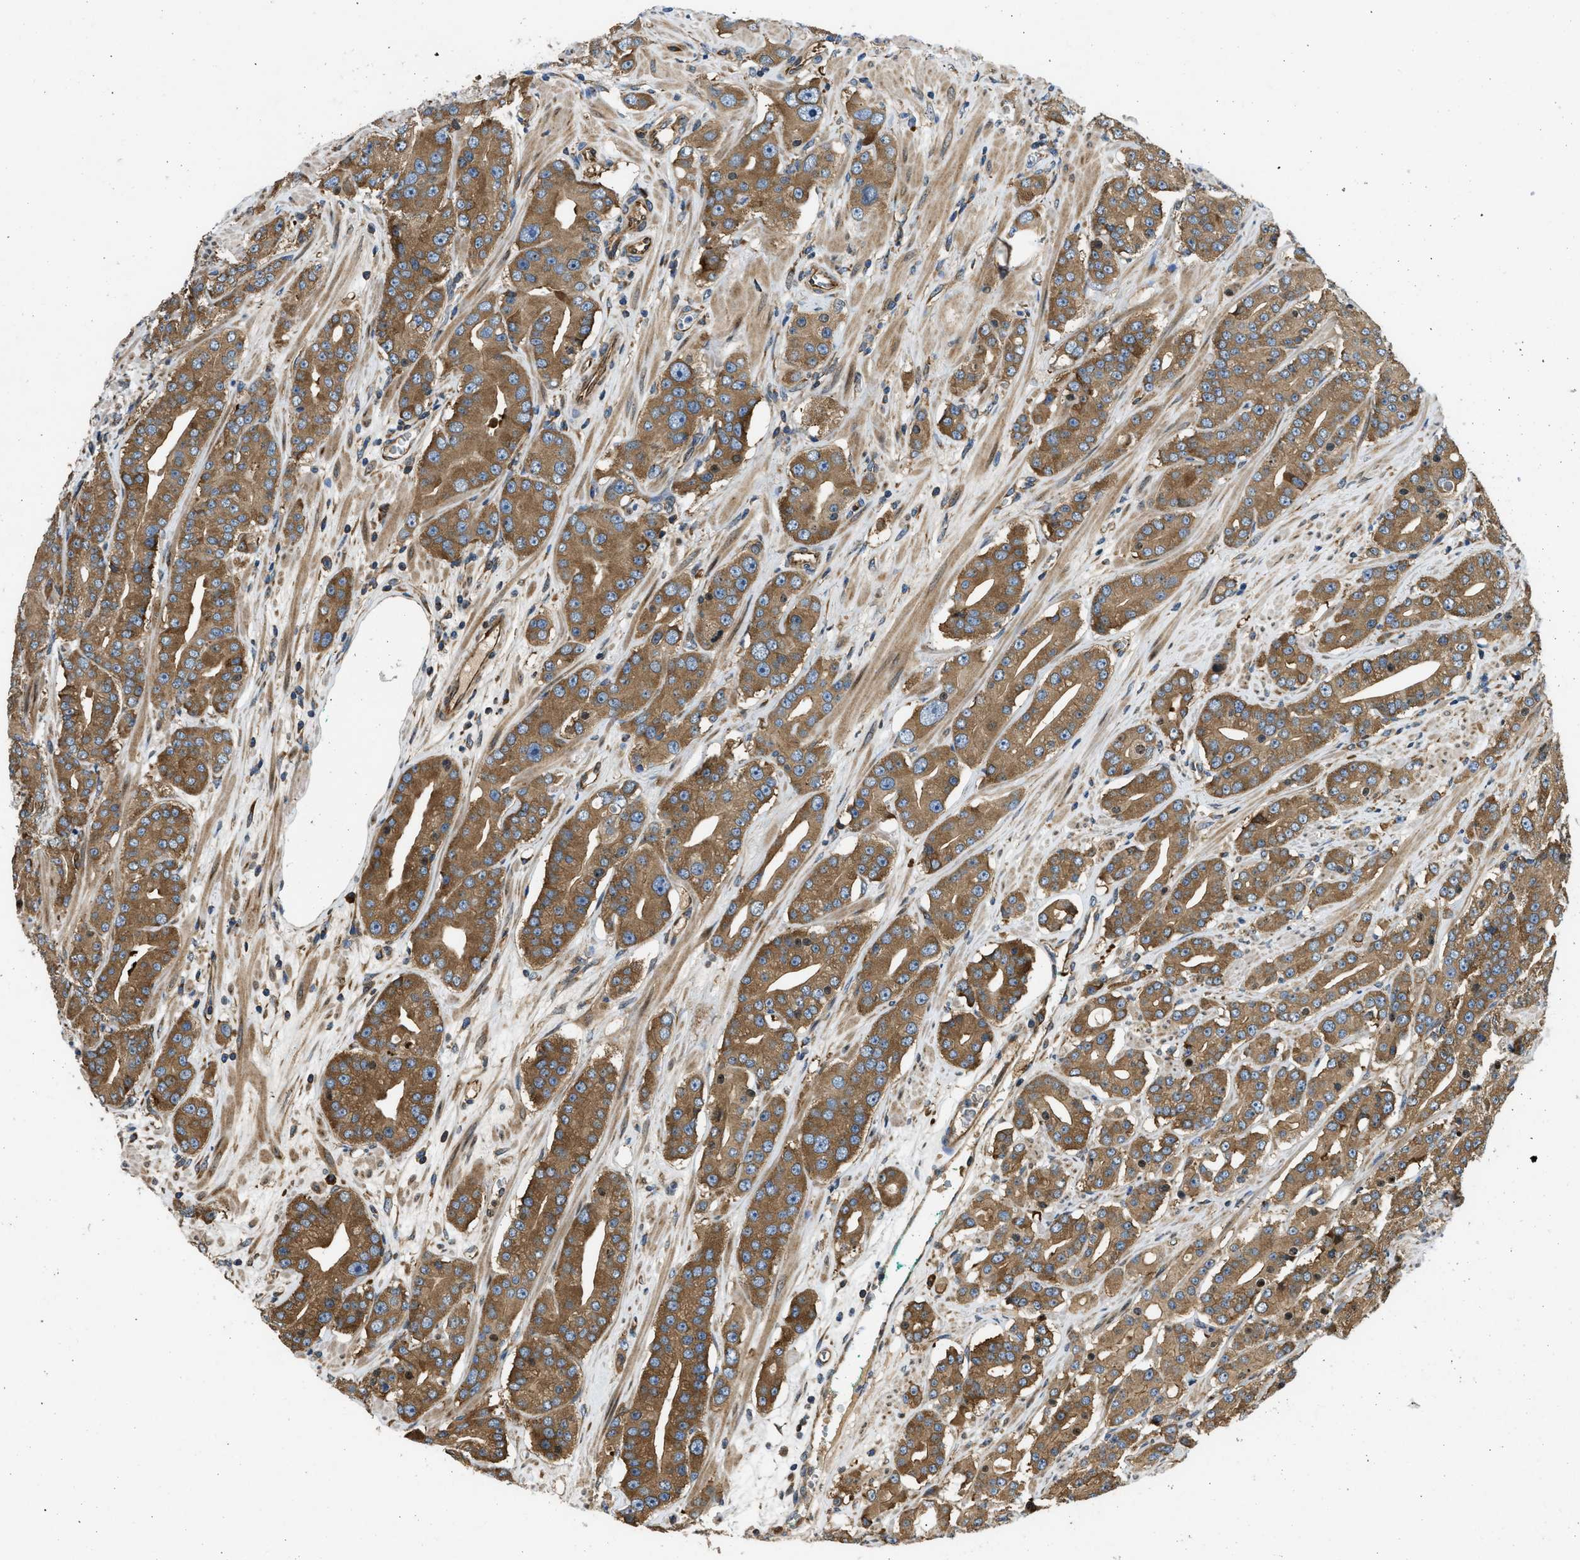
{"staining": {"intensity": "moderate", "quantity": ">75%", "location": "cytoplasmic/membranous"}, "tissue": "prostate cancer", "cell_type": "Tumor cells", "image_type": "cancer", "snomed": [{"axis": "morphology", "description": "Adenocarcinoma, High grade"}, {"axis": "topography", "description": "Prostate"}], "caption": "This is an image of immunohistochemistry staining of prostate high-grade adenocarcinoma, which shows moderate positivity in the cytoplasmic/membranous of tumor cells.", "gene": "RASGRF2", "patient": {"sex": "male", "age": 71}}